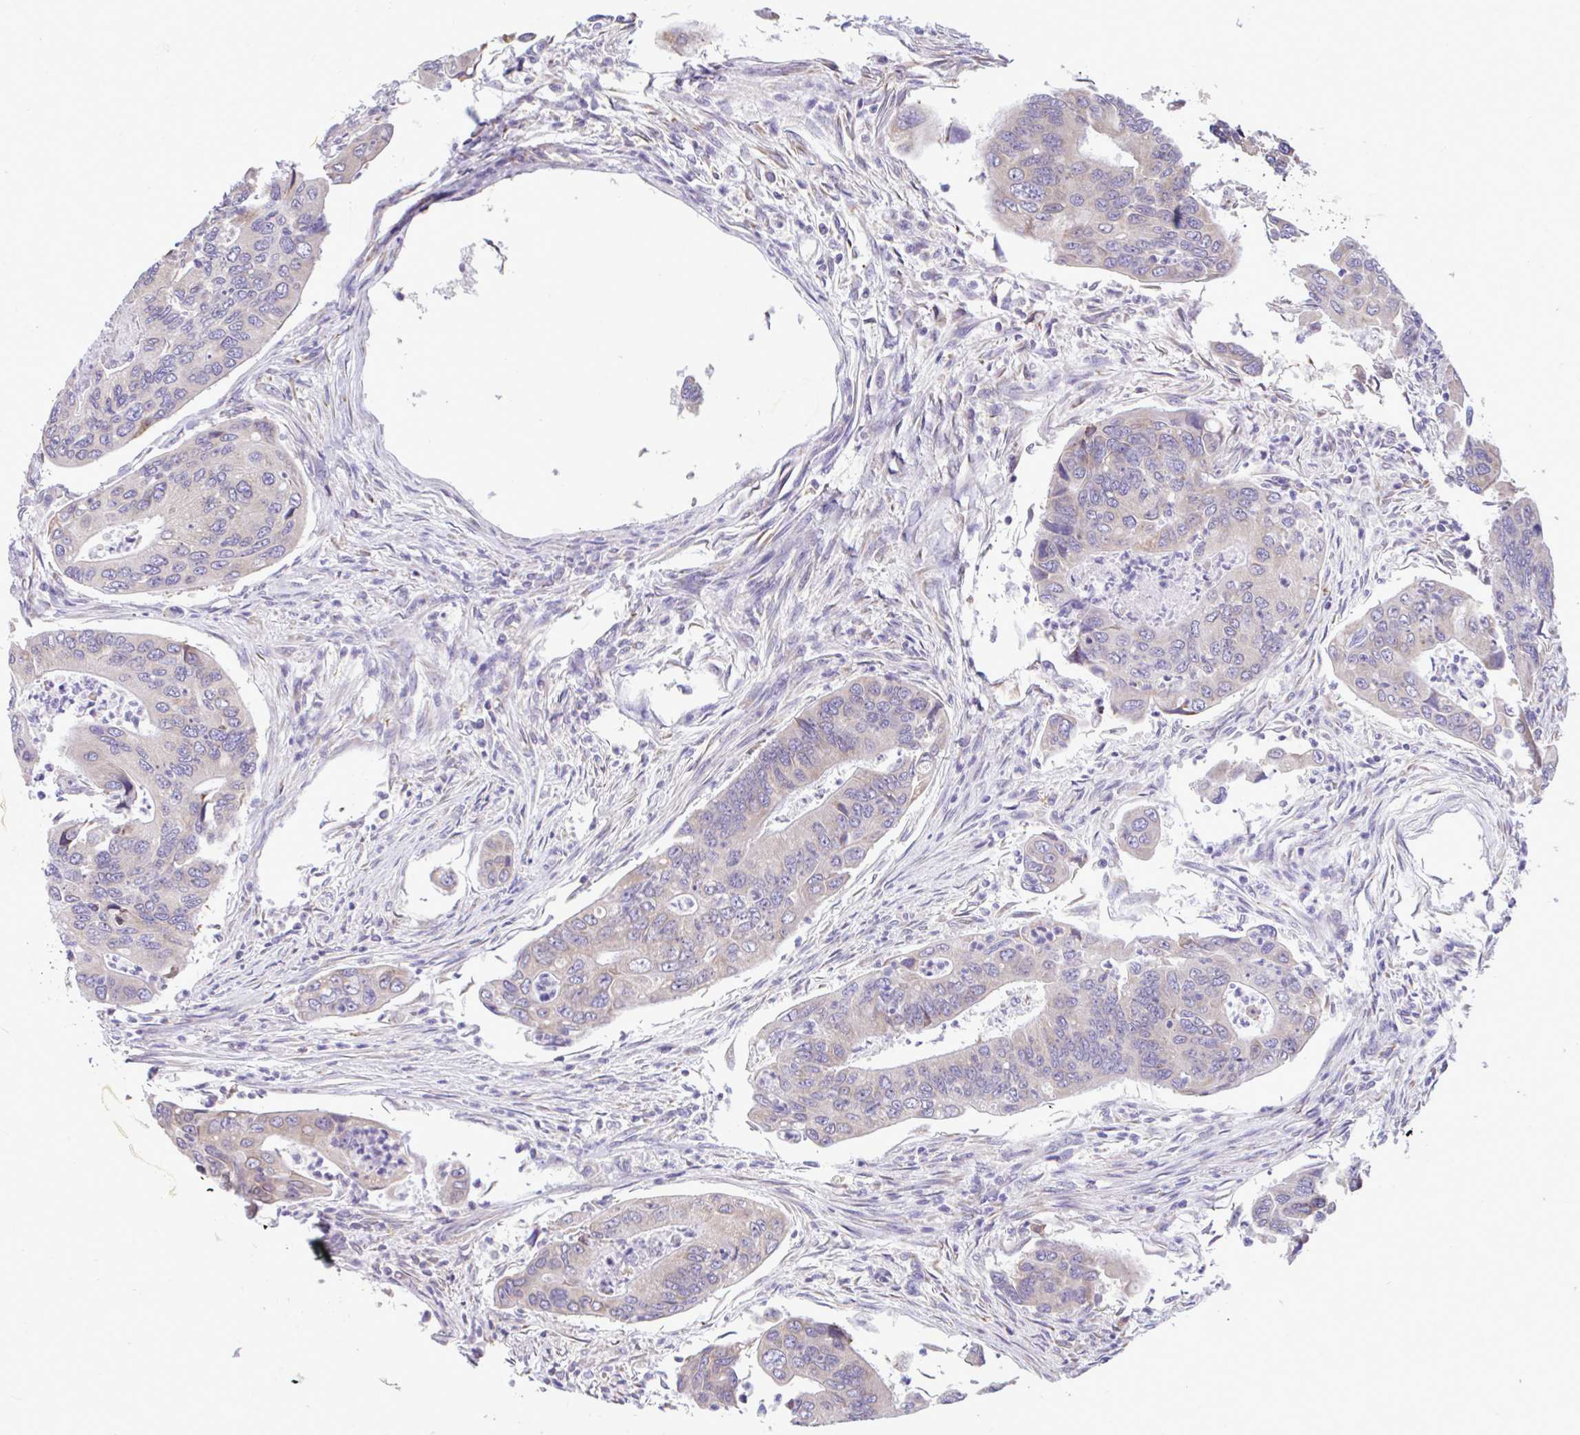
{"staining": {"intensity": "negative", "quantity": "none", "location": "none"}, "tissue": "colorectal cancer", "cell_type": "Tumor cells", "image_type": "cancer", "snomed": [{"axis": "morphology", "description": "Adenocarcinoma, NOS"}, {"axis": "topography", "description": "Colon"}], "caption": "IHC image of adenocarcinoma (colorectal) stained for a protein (brown), which displays no staining in tumor cells.", "gene": "PIGK", "patient": {"sex": "female", "age": 67}}